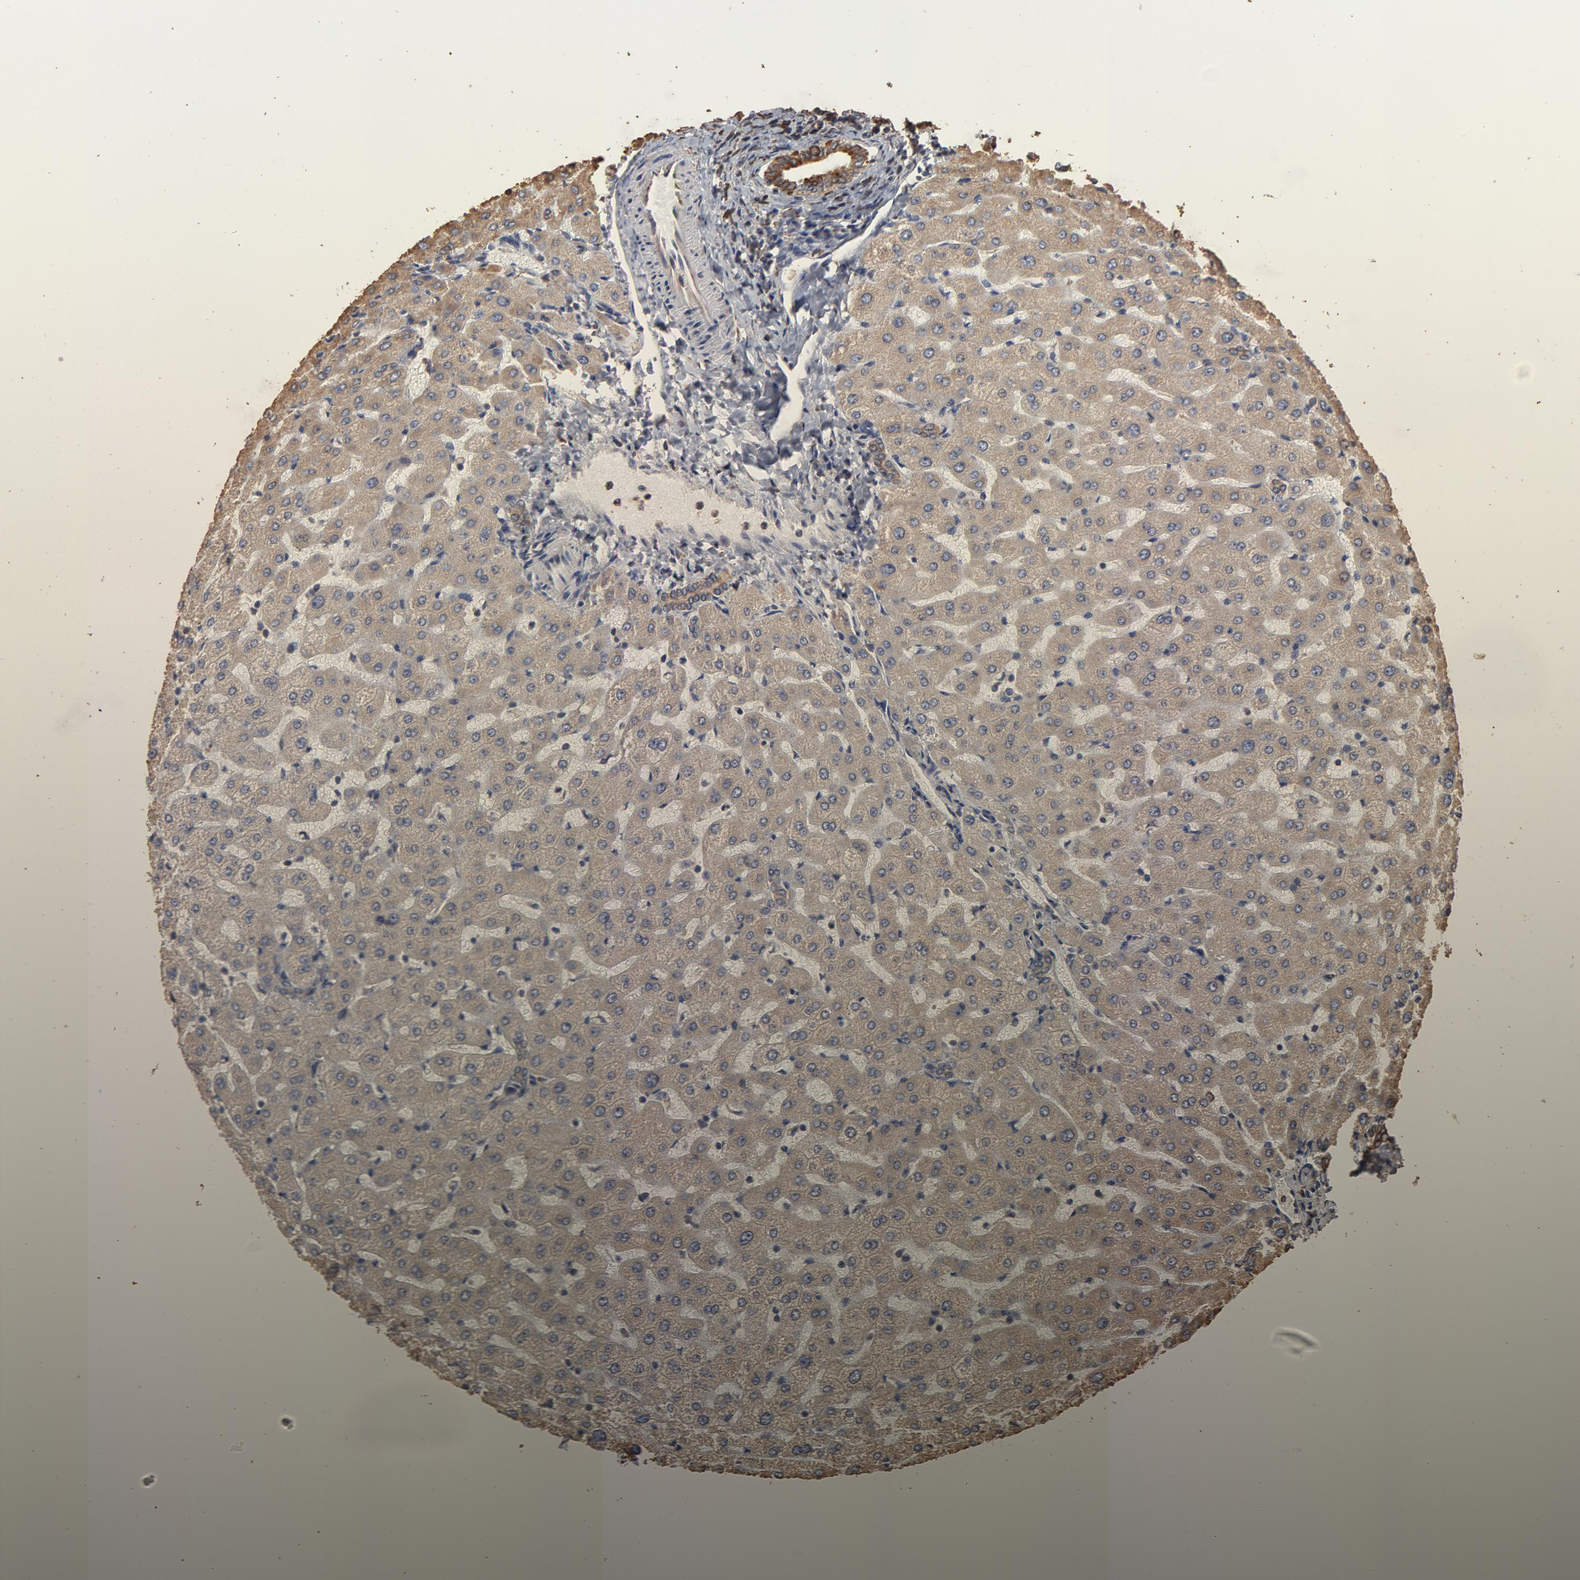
{"staining": {"intensity": "weak", "quantity": ">75%", "location": "cytoplasmic/membranous"}, "tissue": "liver", "cell_type": "Cholangiocytes", "image_type": "normal", "snomed": [{"axis": "morphology", "description": "Normal tissue, NOS"}, {"axis": "morphology", "description": "Fibrosis, NOS"}, {"axis": "topography", "description": "Liver"}], "caption": "Immunohistochemistry (IHC) (DAB) staining of unremarkable liver demonstrates weak cytoplasmic/membranous protein expression in approximately >75% of cholangiocytes. (DAB IHC with brightfield microscopy, high magnification).", "gene": "PDIA3", "patient": {"sex": "female", "age": 29}}